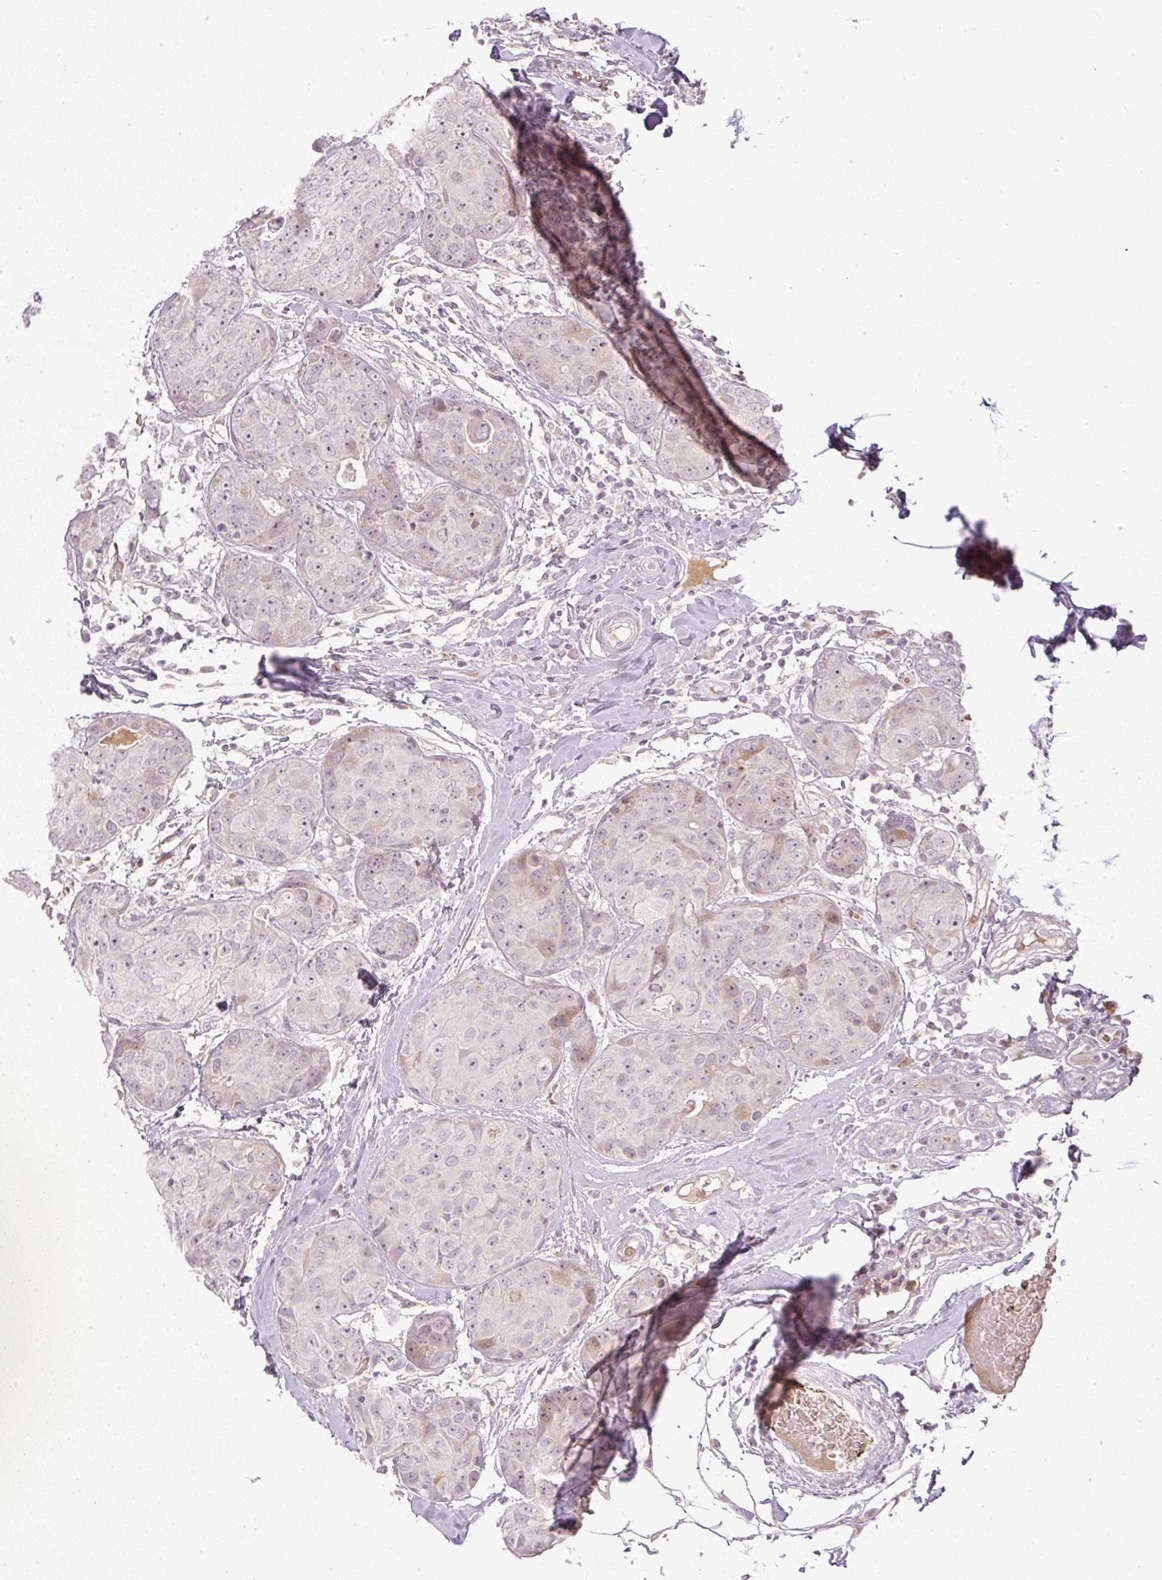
{"staining": {"intensity": "weak", "quantity": ">75%", "location": "cytoplasmic/membranous,nuclear"}, "tissue": "breast cancer", "cell_type": "Tumor cells", "image_type": "cancer", "snomed": [{"axis": "morphology", "description": "Duct carcinoma"}, {"axis": "topography", "description": "Breast"}], "caption": "Tumor cells display low levels of weak cytoplasmic/membranous and nuclear positivity in approximately >75% of cells in human breast infiltrating ductal carcinoma. Using DAB (brown) and hematoxylin (blue) stains, captured at high magnification using brightfield microscopy.", "gene": "AAR2", "patient": {"sex": "female", "age": 43}}